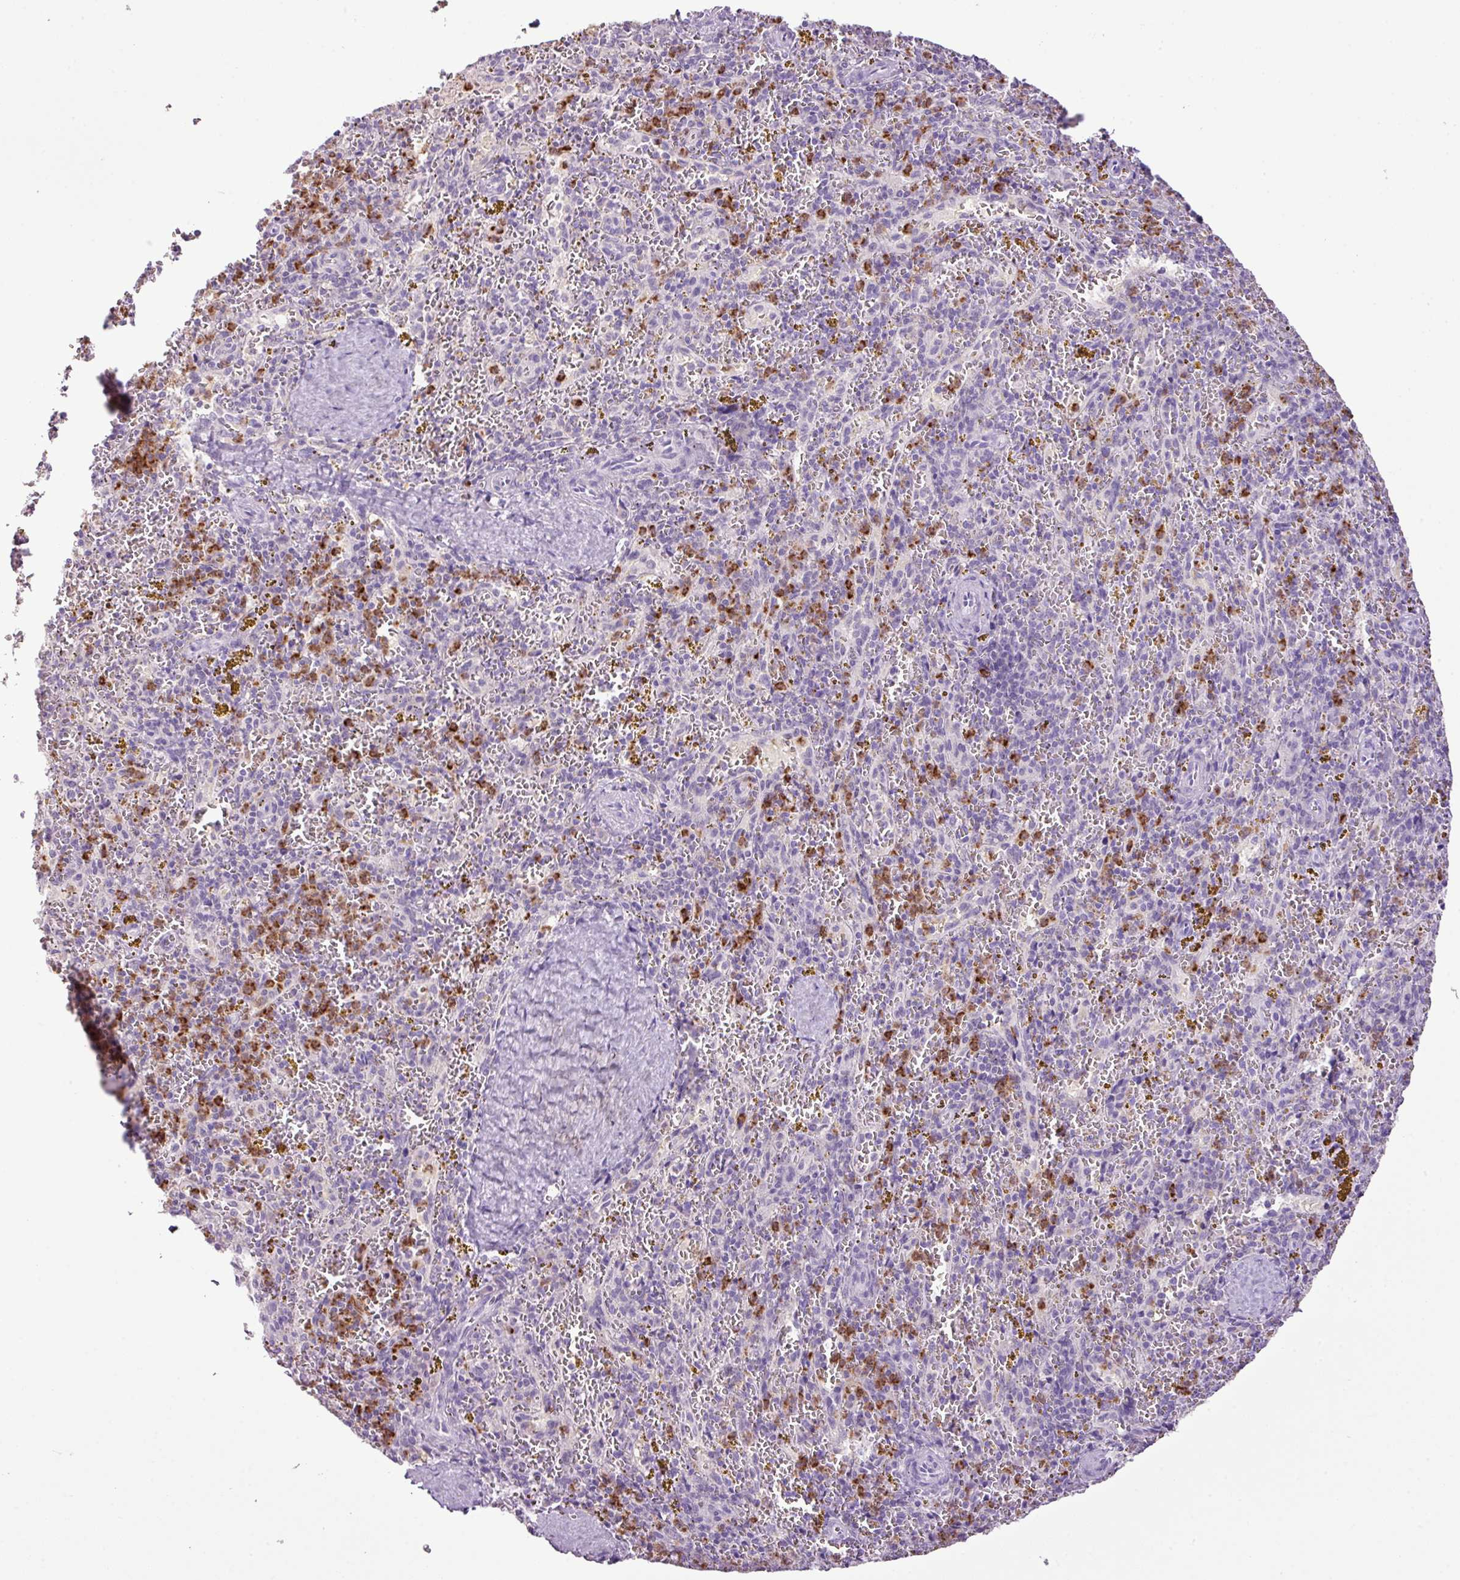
{"staining": {"intensity": "strong", "quantity": "<25%", "location": "cytoplasmic/membranous"}, "tissue": "spleen", "cell_type": "Cells in red pulp", "image_type": "normal", "snomed": [{"axis": "morphology", "description": "Normal tissue, NOS"}, {"axis": "topography", "description": "Spleen"}], "caption": "Immunohistochemical staining of normal spleen demonstrates <25% levels of strong cytoplasmic/membranous protein expression in about <25% of cells in red pulp. (IHC, brightfield microscopy, high magnification).", "gene": "HTR3E", "patient": {"sex": "male", "age": 57}}